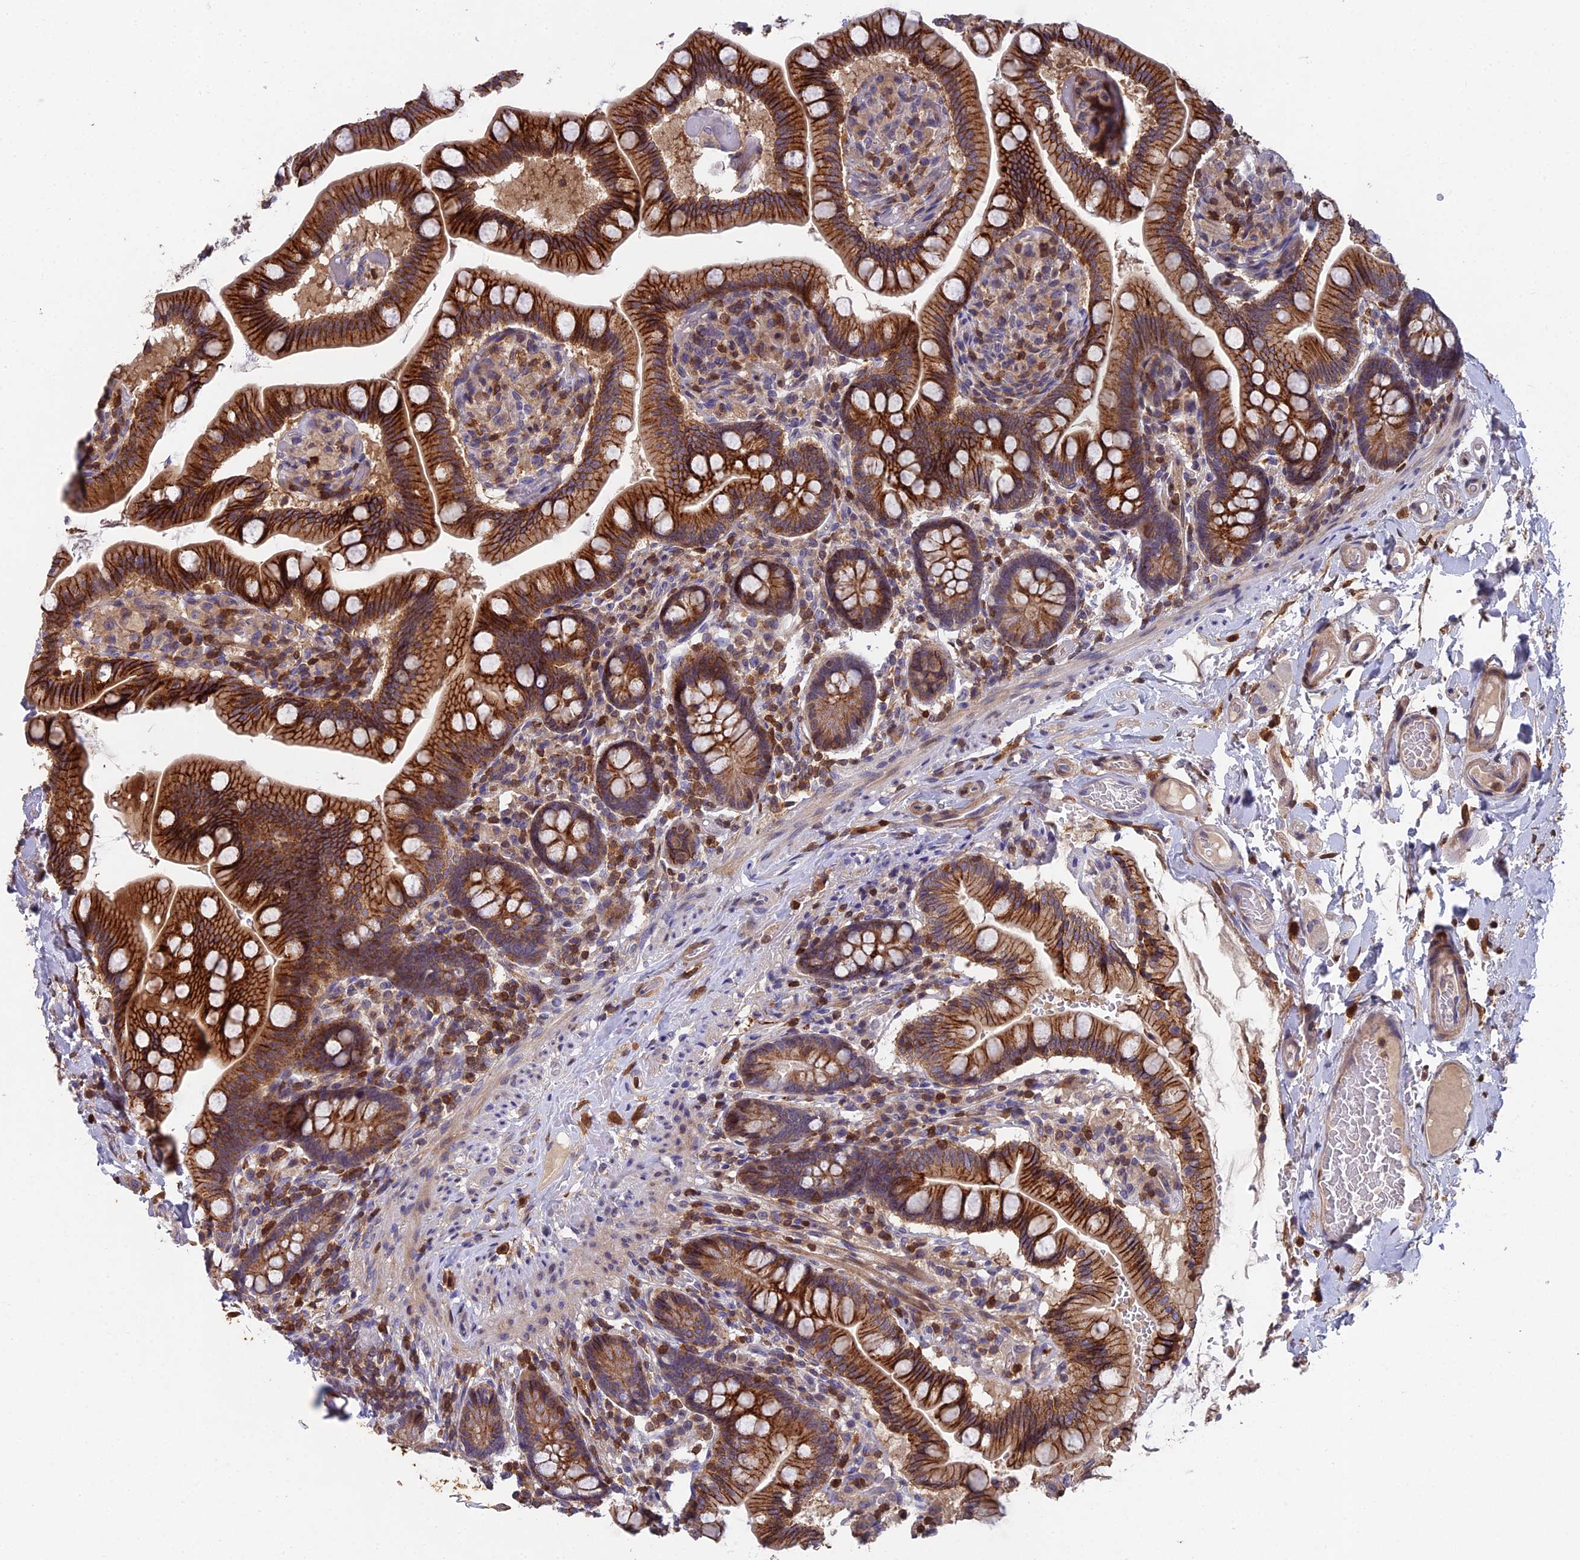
{"staining": {"intensity": "strong", "quantity": ">75%", "location": "cytoplasmic/membranous"}, "tissue": "small intestine", "cell_type": "Glandular cells", "image_type": "normal", "snomed": [{"axis": "morphology", "description": "Normal tissue, NOS"}, {"axis": "topography", "description": "Small intestine"}], "caption": "Approximately >75% of glandular cells in unremarkable small intestine show strong cytoplasmic/membranous protein staining as visualized by brown immunohistochemical staining.", "gene": "GALK2", "patient": {"sex": "female", "age": 64}}